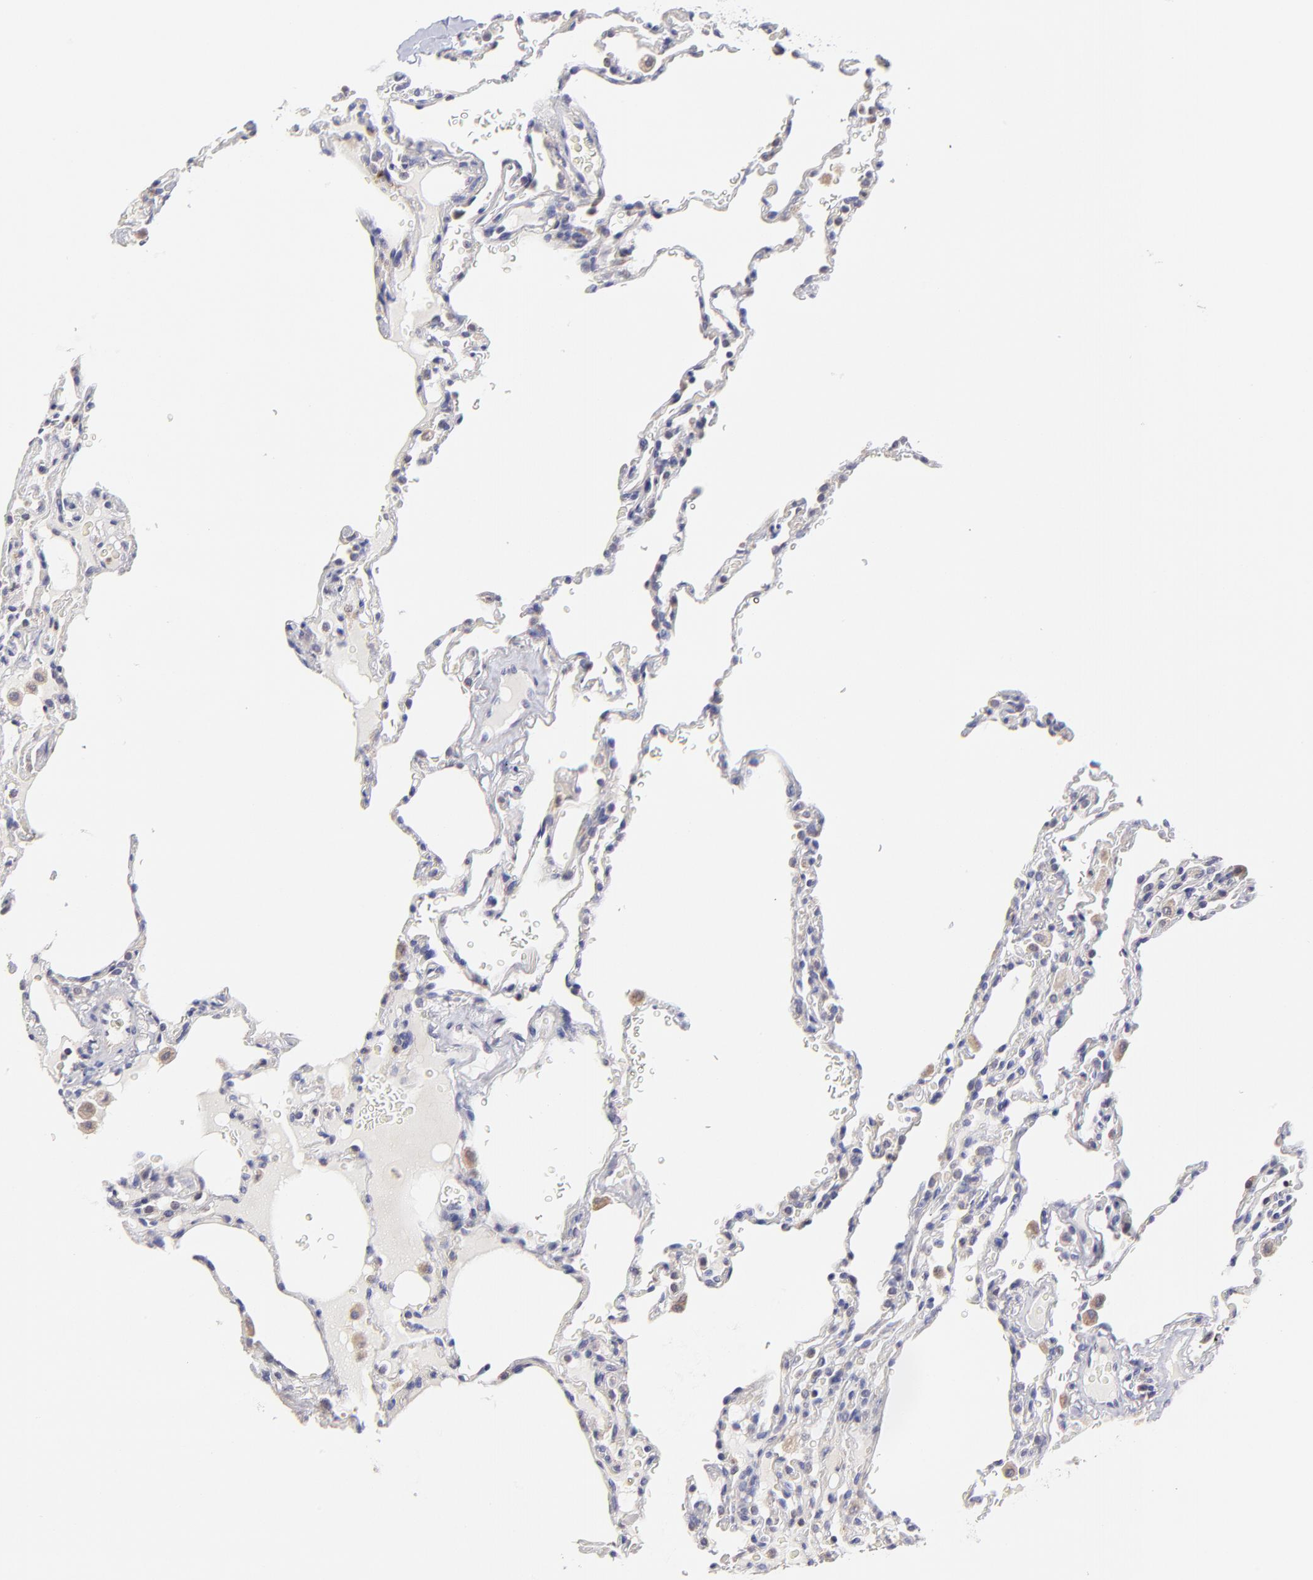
{"staining": {"intensity": "negative", "quantity": "none", "location": "none"}, "tissue": "lung", "cell_type": "Alveolar cells", "image_type": "normal", "snomed": [{"axis": "morphology", "description": "Normal tissue, NOS"}, {"axis": "topography", "description": "Lung"}], "caption": "Immunohistochemistry of unremarkable human lung reveals no staining in alveolar cells.", "gene": "GCSAM", "patient": {"sex": "male", "age": 59}}